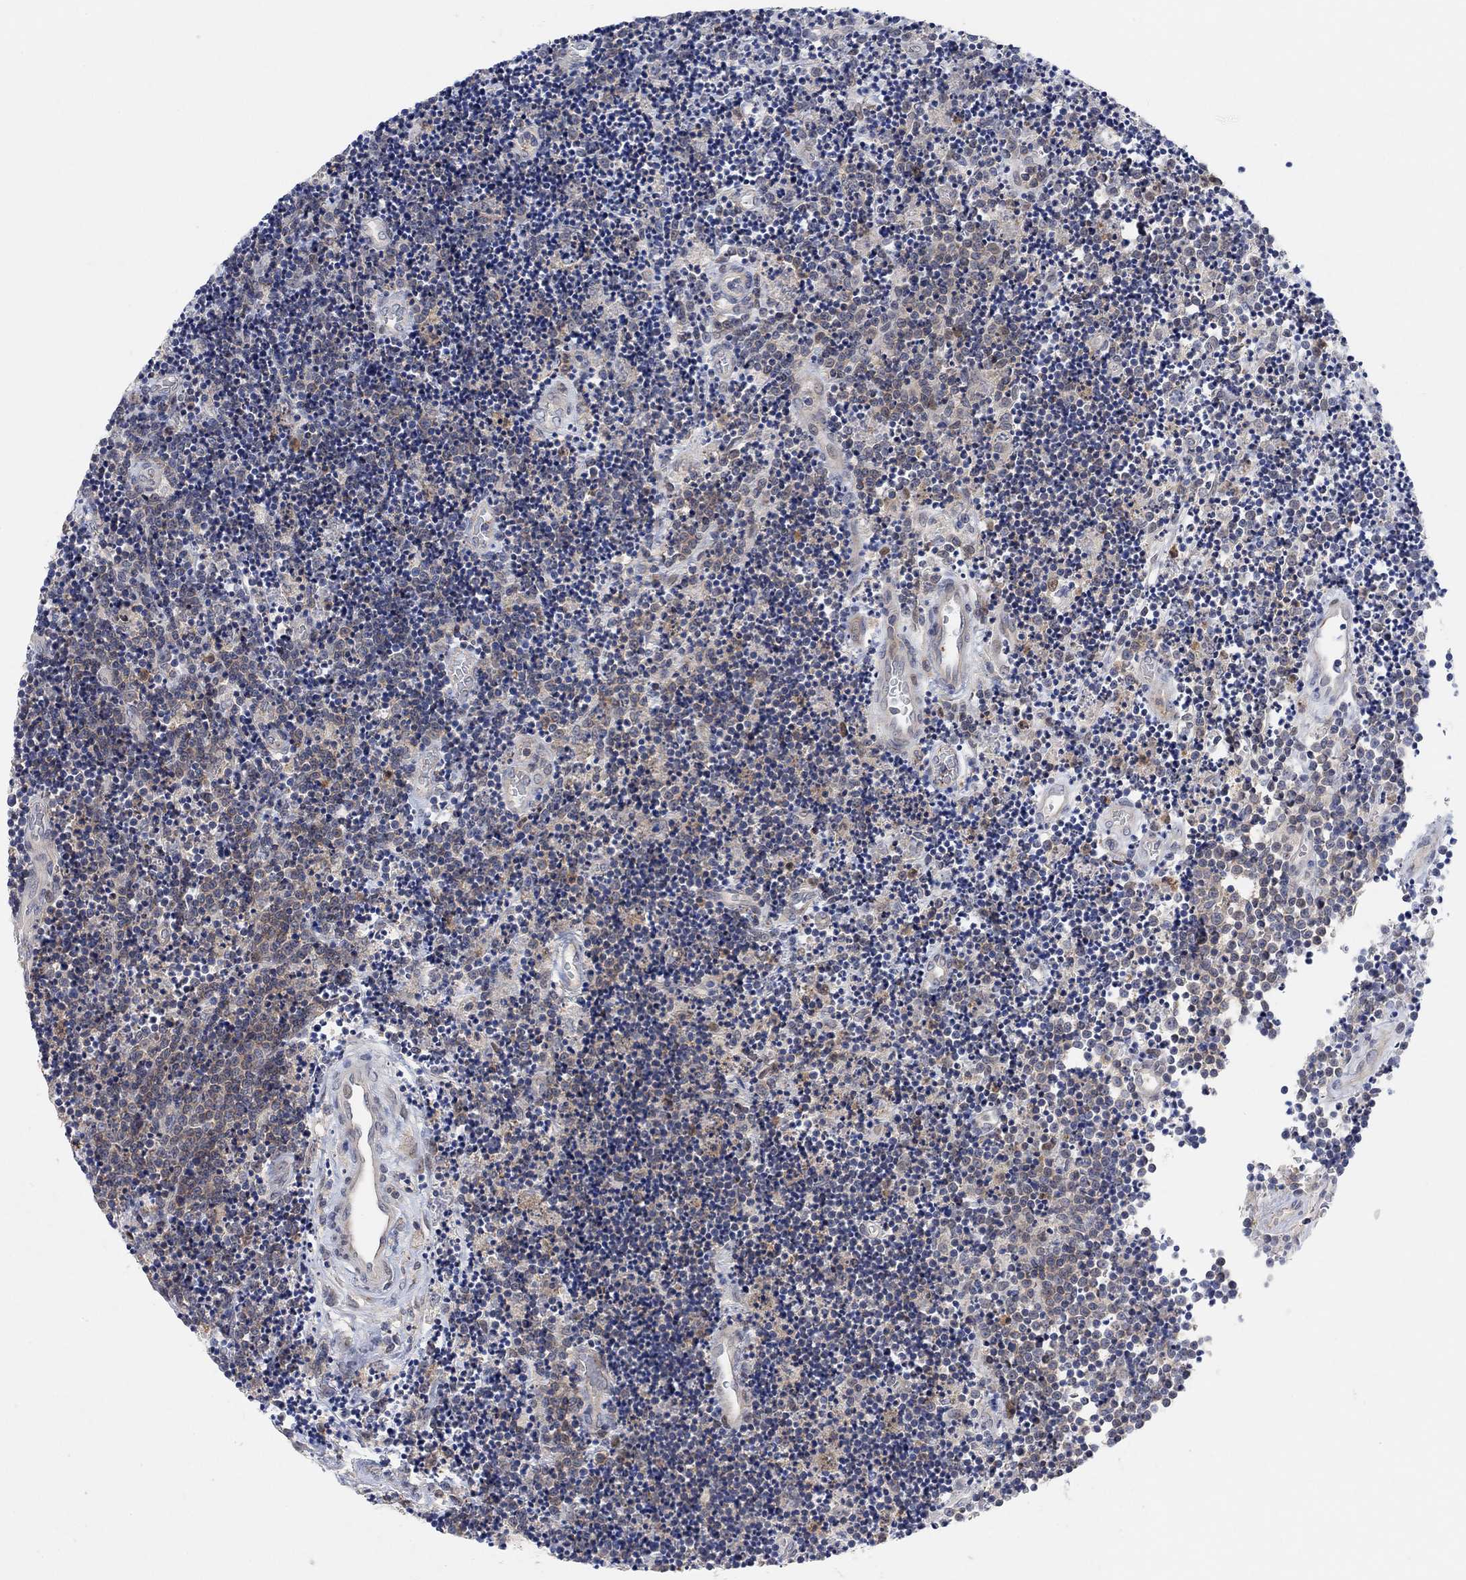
{"staining": {"intensity": "negative", "quantity": "none", "location": "none"}, "tissue": "lymphoma", "cell_type": "Tumor cells", "image_type": "cancer", "snomed": [{"axis": "morphology", "description": "Malignant lymphoma, non-Hodgkin's type, Low grade"}, {"axis": "topography", "description": "Brain"}], "caption": "Lymphoma was stained to show a protein in brown. There is no significant positivity in tumor cells.", "gene": "PMFBP1", "patient": {"sex": "female", "age": 66}}